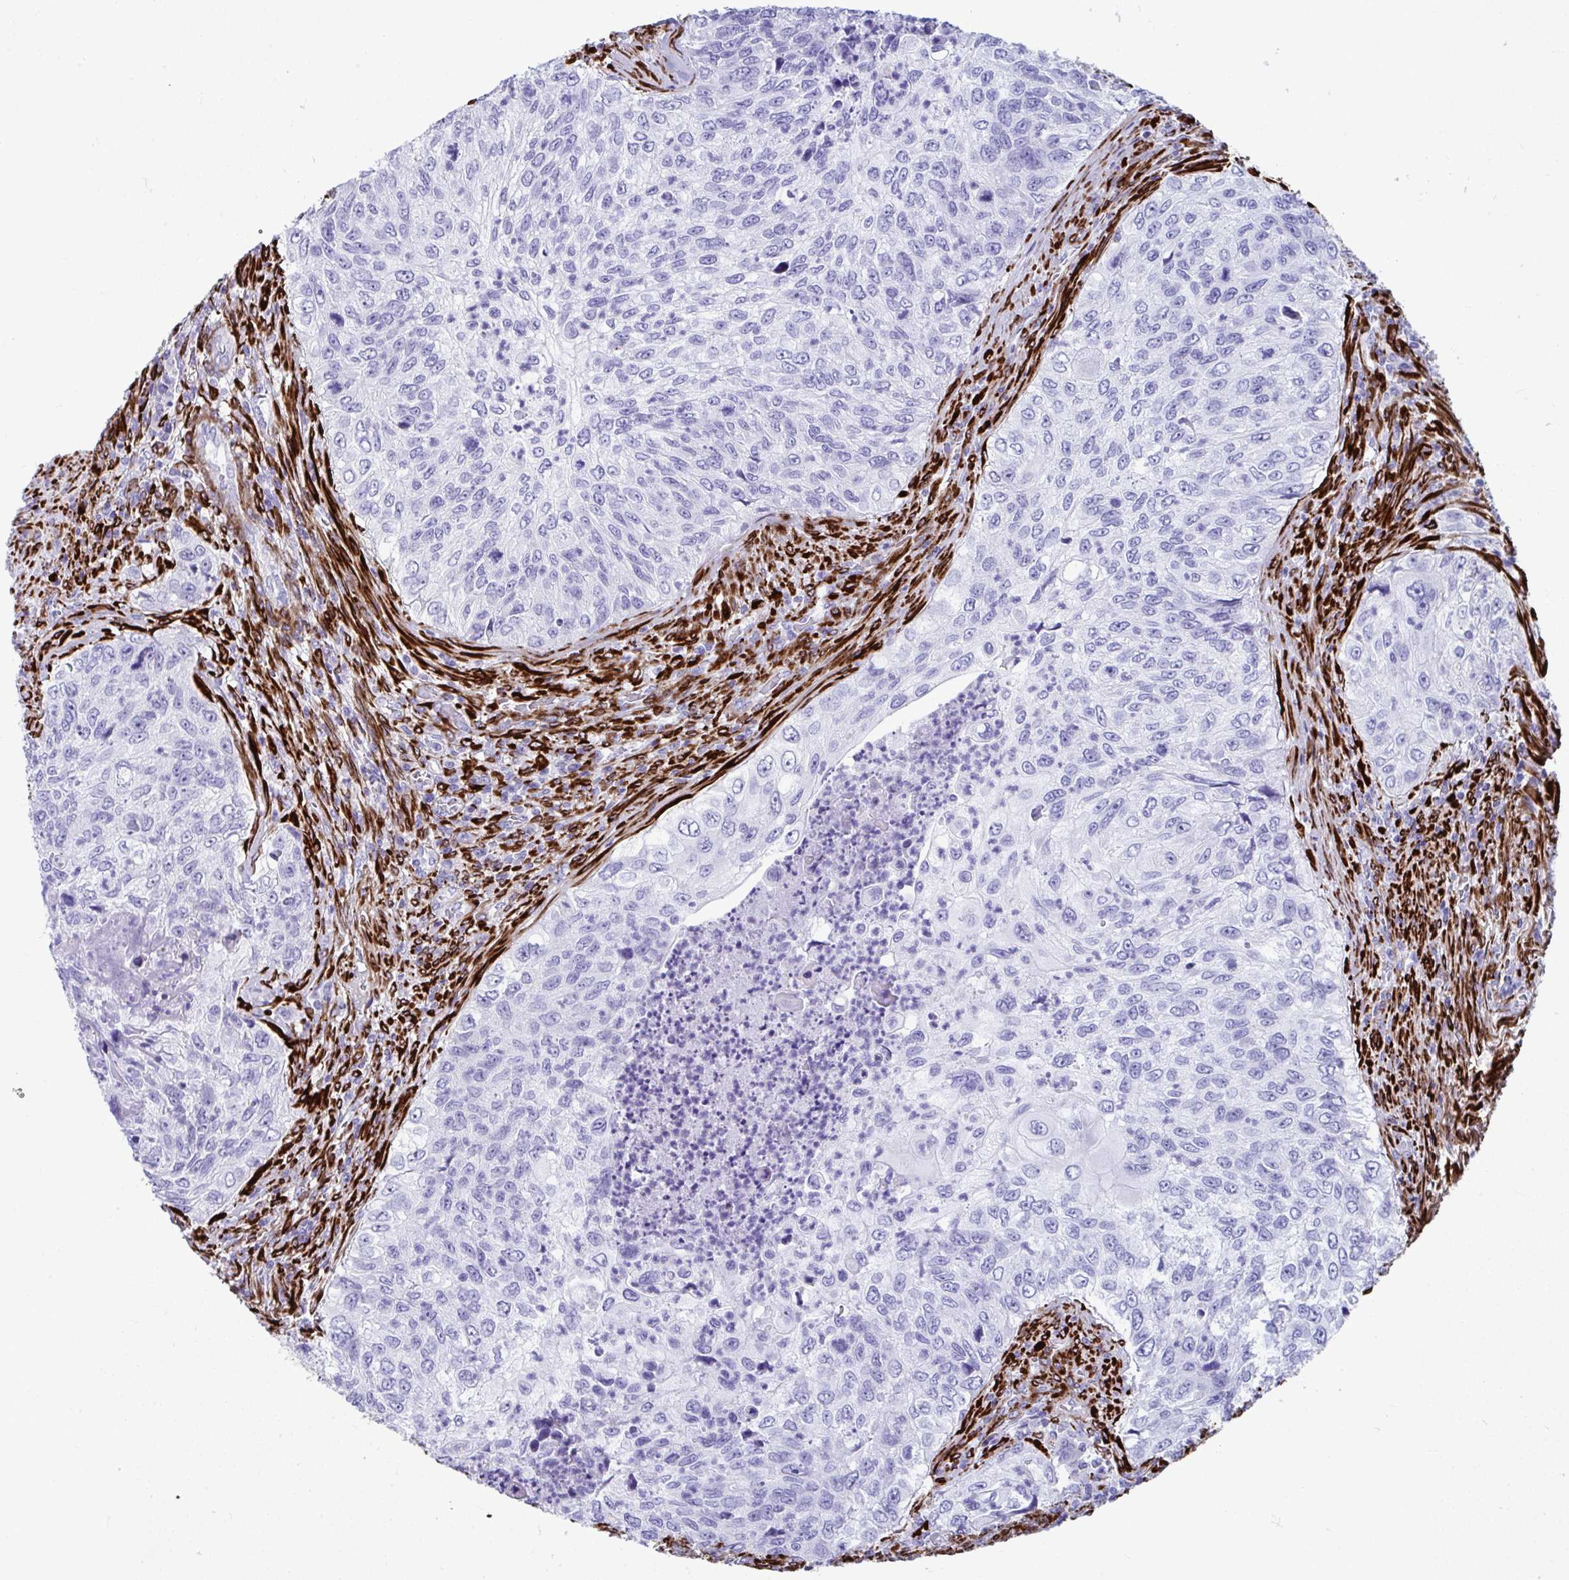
{"staining": {"intensity": "negative", "quantity": "none", "location": "none"}, "tissue": "urothelial cancer", "cell_type": "Tumor cells", "image_type": "cancer", "snomed": [{"axis": "morphology", "description": "Urothelial carcinoma, High grade"}, {"axis": "topography", "description": "Urinary bladder"}], "caption": "A high-resolution photomicrograph shows immunohistochemistry staining of urothelial carcinoma (high-grade), which displays no significant expression in tumor cells.", "gene": "GRXCR2", "patient": {"sex": "female", "age": 60}}